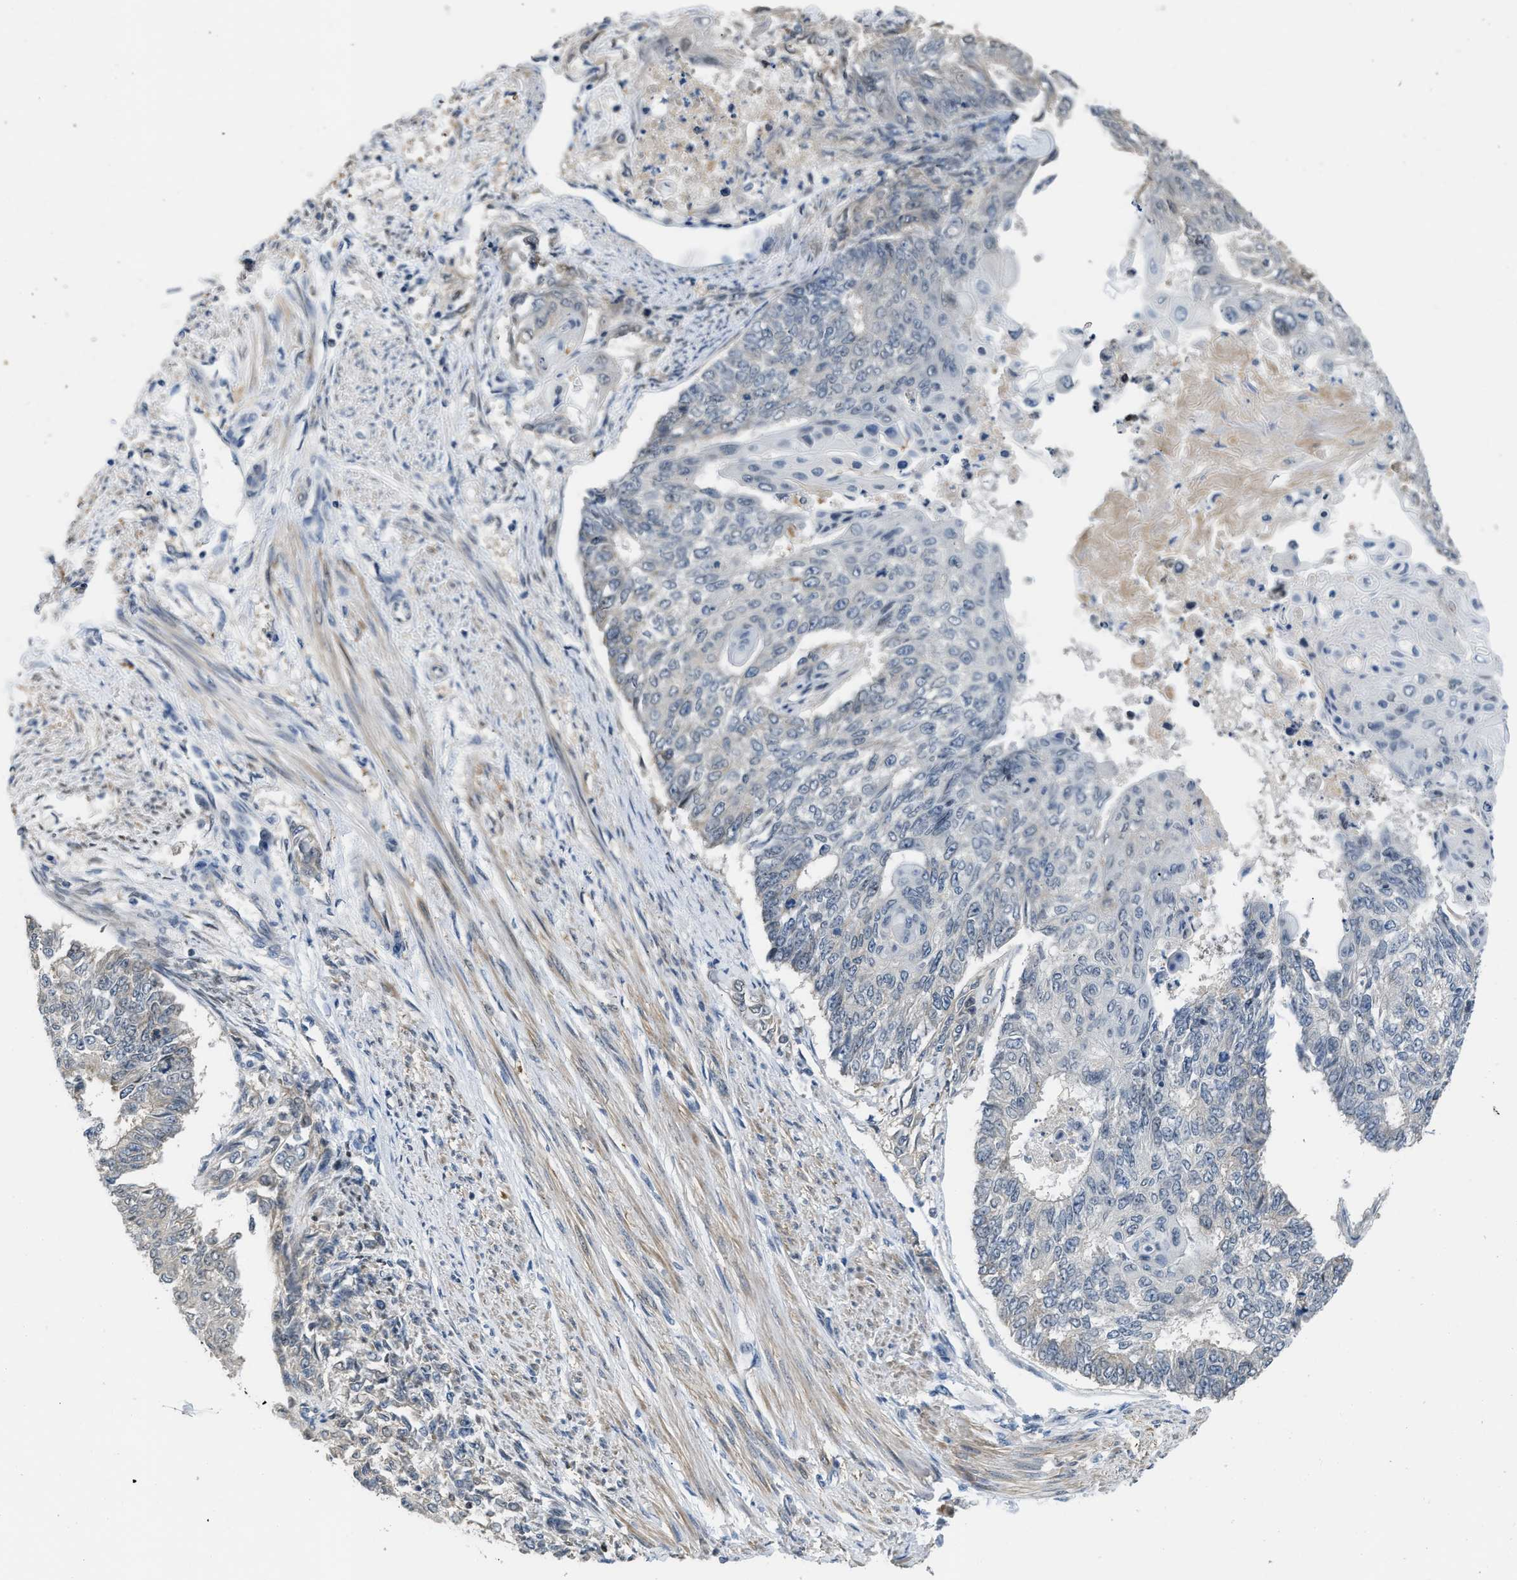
{"staining": {"intensity": "negative", "quantity": "none", "location": "none"}, "tissue": "endometrial cancer", "cell_type": "Tumor cells", "image_type": "cancer", "snomed": [{"axis": "morphology", "description": "Adenocarcinoma, NOS"}, {"axis": "topography", "description": "Endometrium"}], "caption": "The micrograph reveals no significant positivity in tumor cells of endometrial cancer (adenocarcinoma). (Brightfield microscopy of DAB (3,3'-diaminobenzidine) IHC at high magnification).", "gene": "TES", "patient": {"sex": "female", "age": 32}}